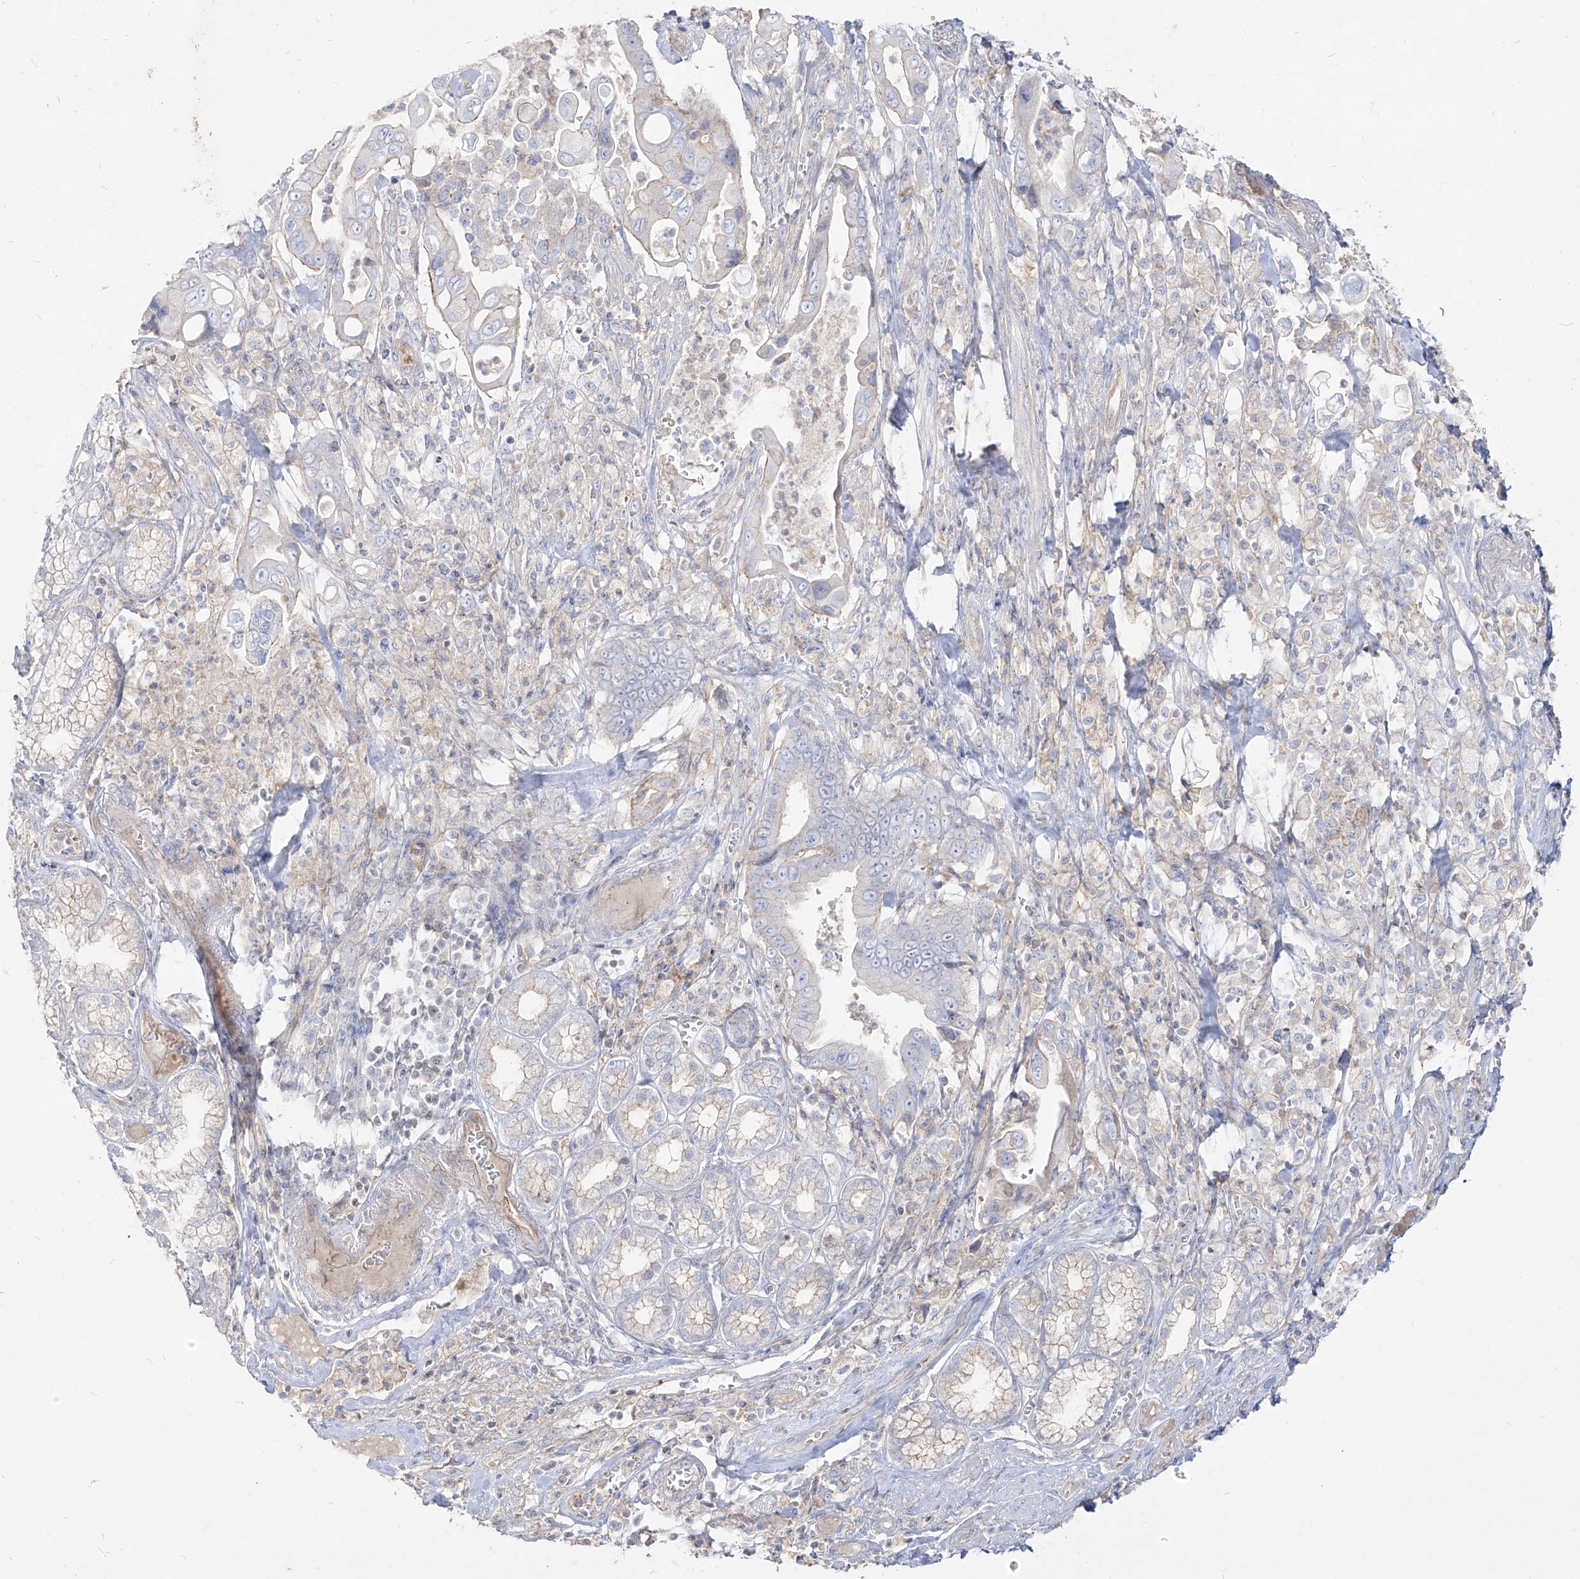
{"staining": {"intensity": "negative", "quantity": "none", "location": "none"}, "tissue": "pancreatic cancer", "cell_type": "Tumor cells", "image_type": "cancer", "snomed": [{"axis": "morphology", "description": "Adenocarcinoma, NOS"}, {"axis": "topography", "description": "Pancreas"}], "caption": "Pancreatic adenocarcinoma was stained to show a protein in brown. There is no significant expression in tumor cells.", "gene": "RBFOX3", "patient": {"sex": "male", "age": 78}}